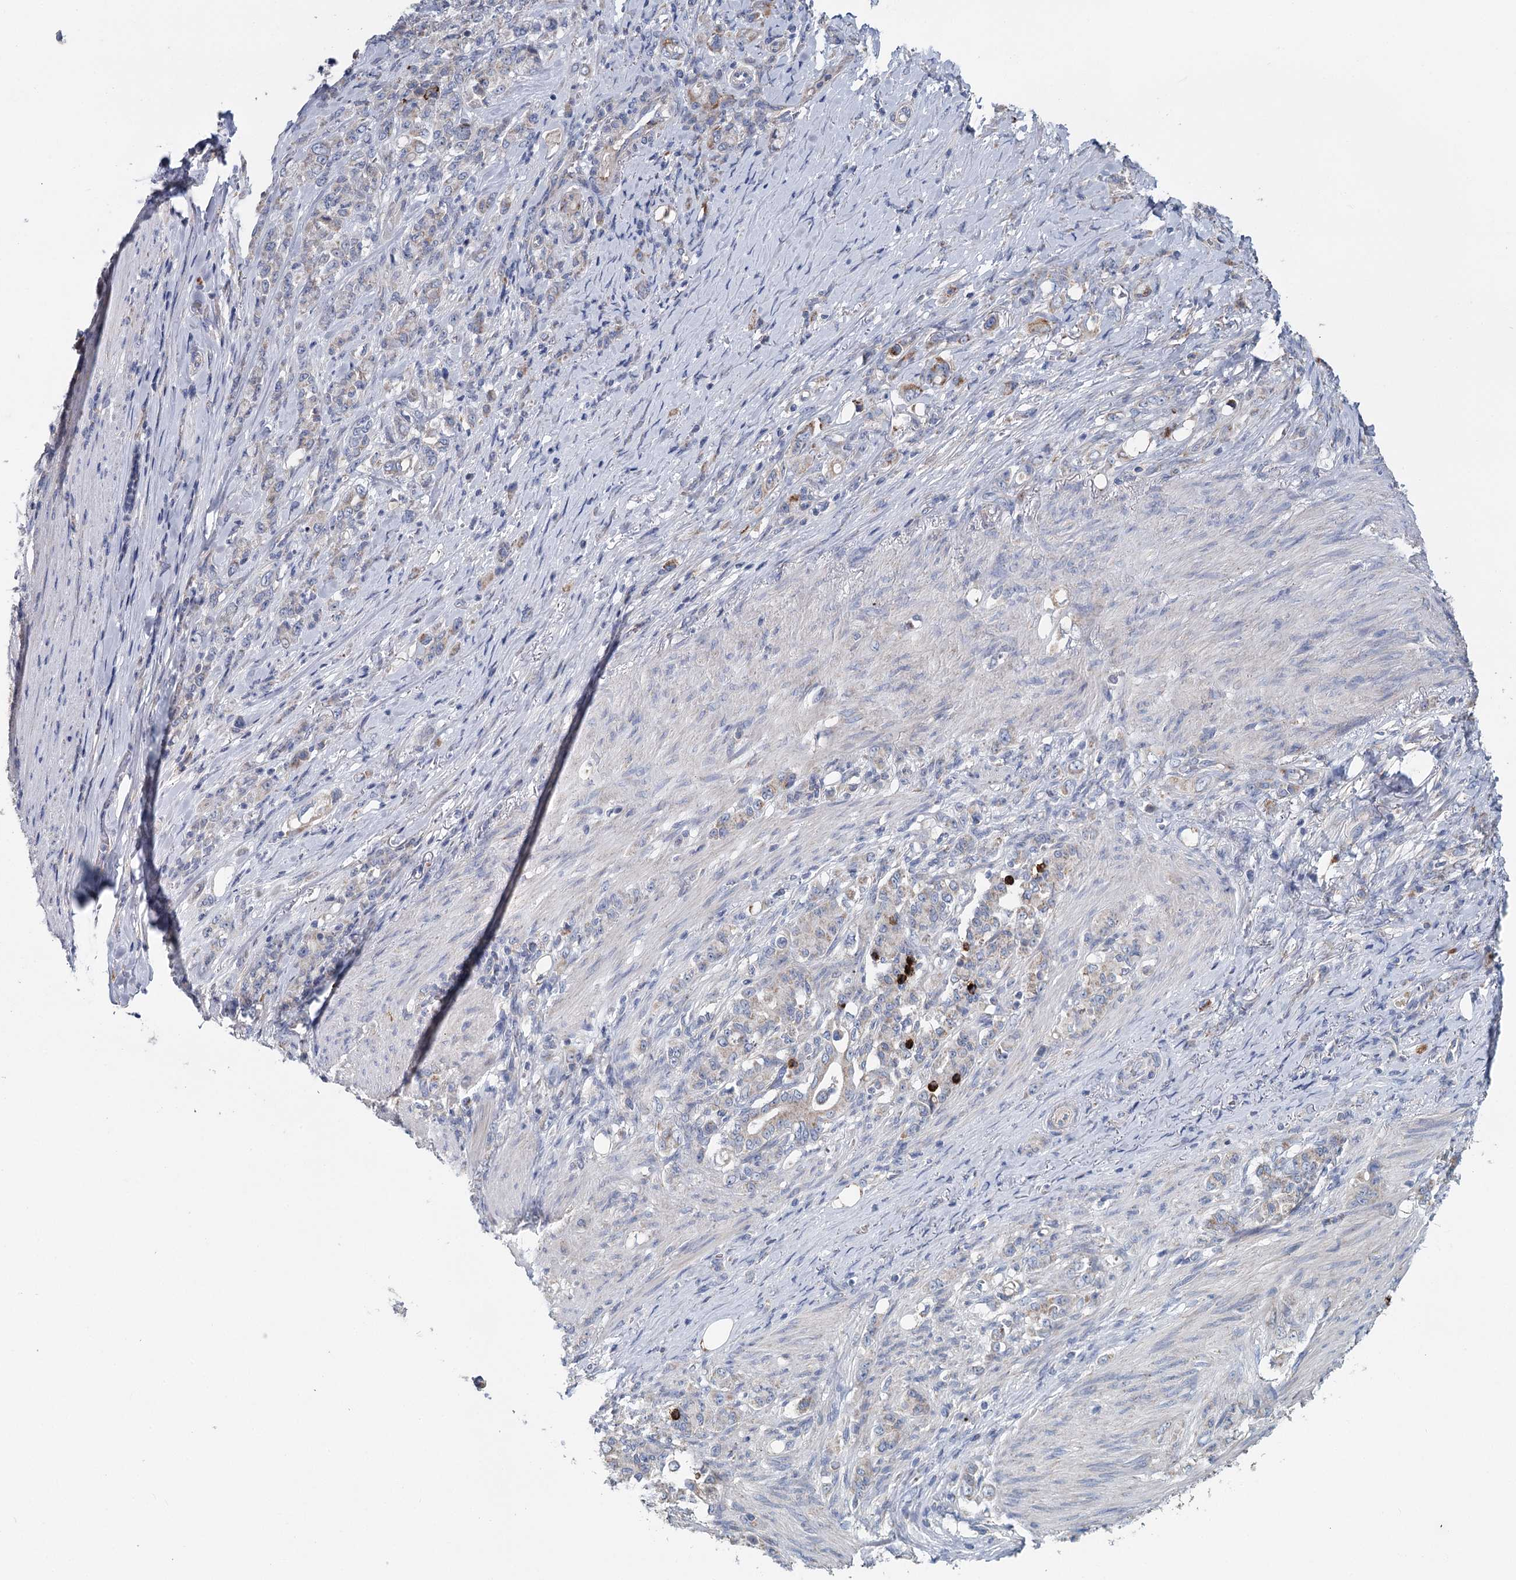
{"staining": {"intensity": "weak", "quantity": "<25%", "location": "cytoplasmic/membranous"}, "tissue": "stomach cancer", "cell_type": "Tumor cells", "image_type": "cancer", "snomed": [{"axis": "morphology", "description": "Adenocarcinoma, NOS"}, {"axis": "topography", "description": "Stomach"}], "caption": "Tumor cells show no significant protein staining in adenocarcinoma (stomach). Nuclei are stained in blue.", "gene": "ANKRD16", "patient": {"sex": "female", "age": 79}}